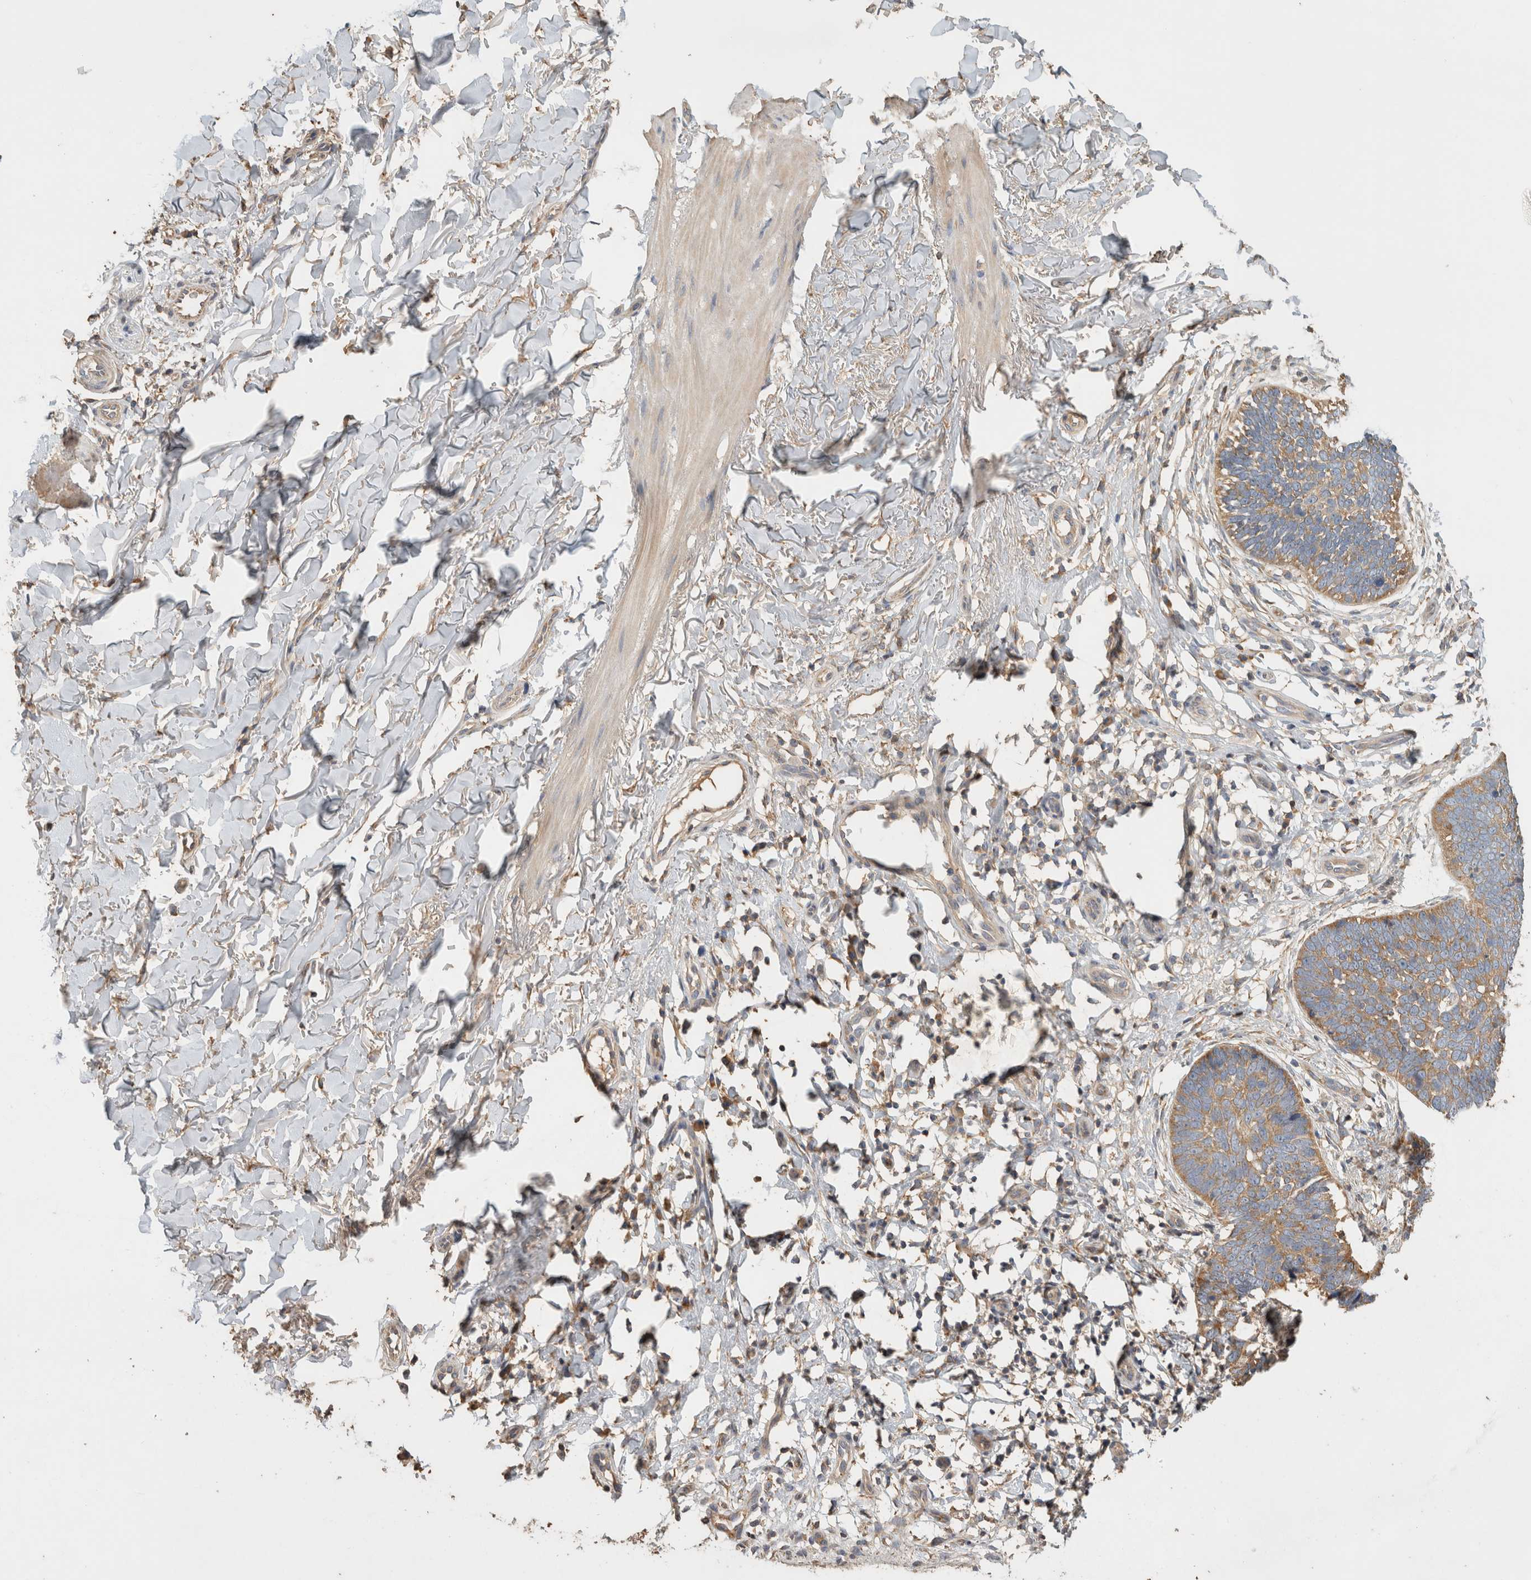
{"staining": {"intensity": "moderate", "quantity": ">75%", "location": "cytoplasmic/membranous"}, "tissue": "skin cancer", "cell_type": "Tumor cells", "image_type": "cancer", "snomed": [{"axis": "morphology", "description": "Normal tissue, NOS"}, {"axis": "morphology", "description": "Basal cell carcinoma"}, {"axis": "topography", "description": "Skin"}], "caption": "Tumor cells exhibit medium levels of moderate cytoplasmic/membranous staining in about >75% of cells in human basal cell carcinoma (skin).", "gene": "EIF4G3", "patient": {"sex": "male", "age": 77}}